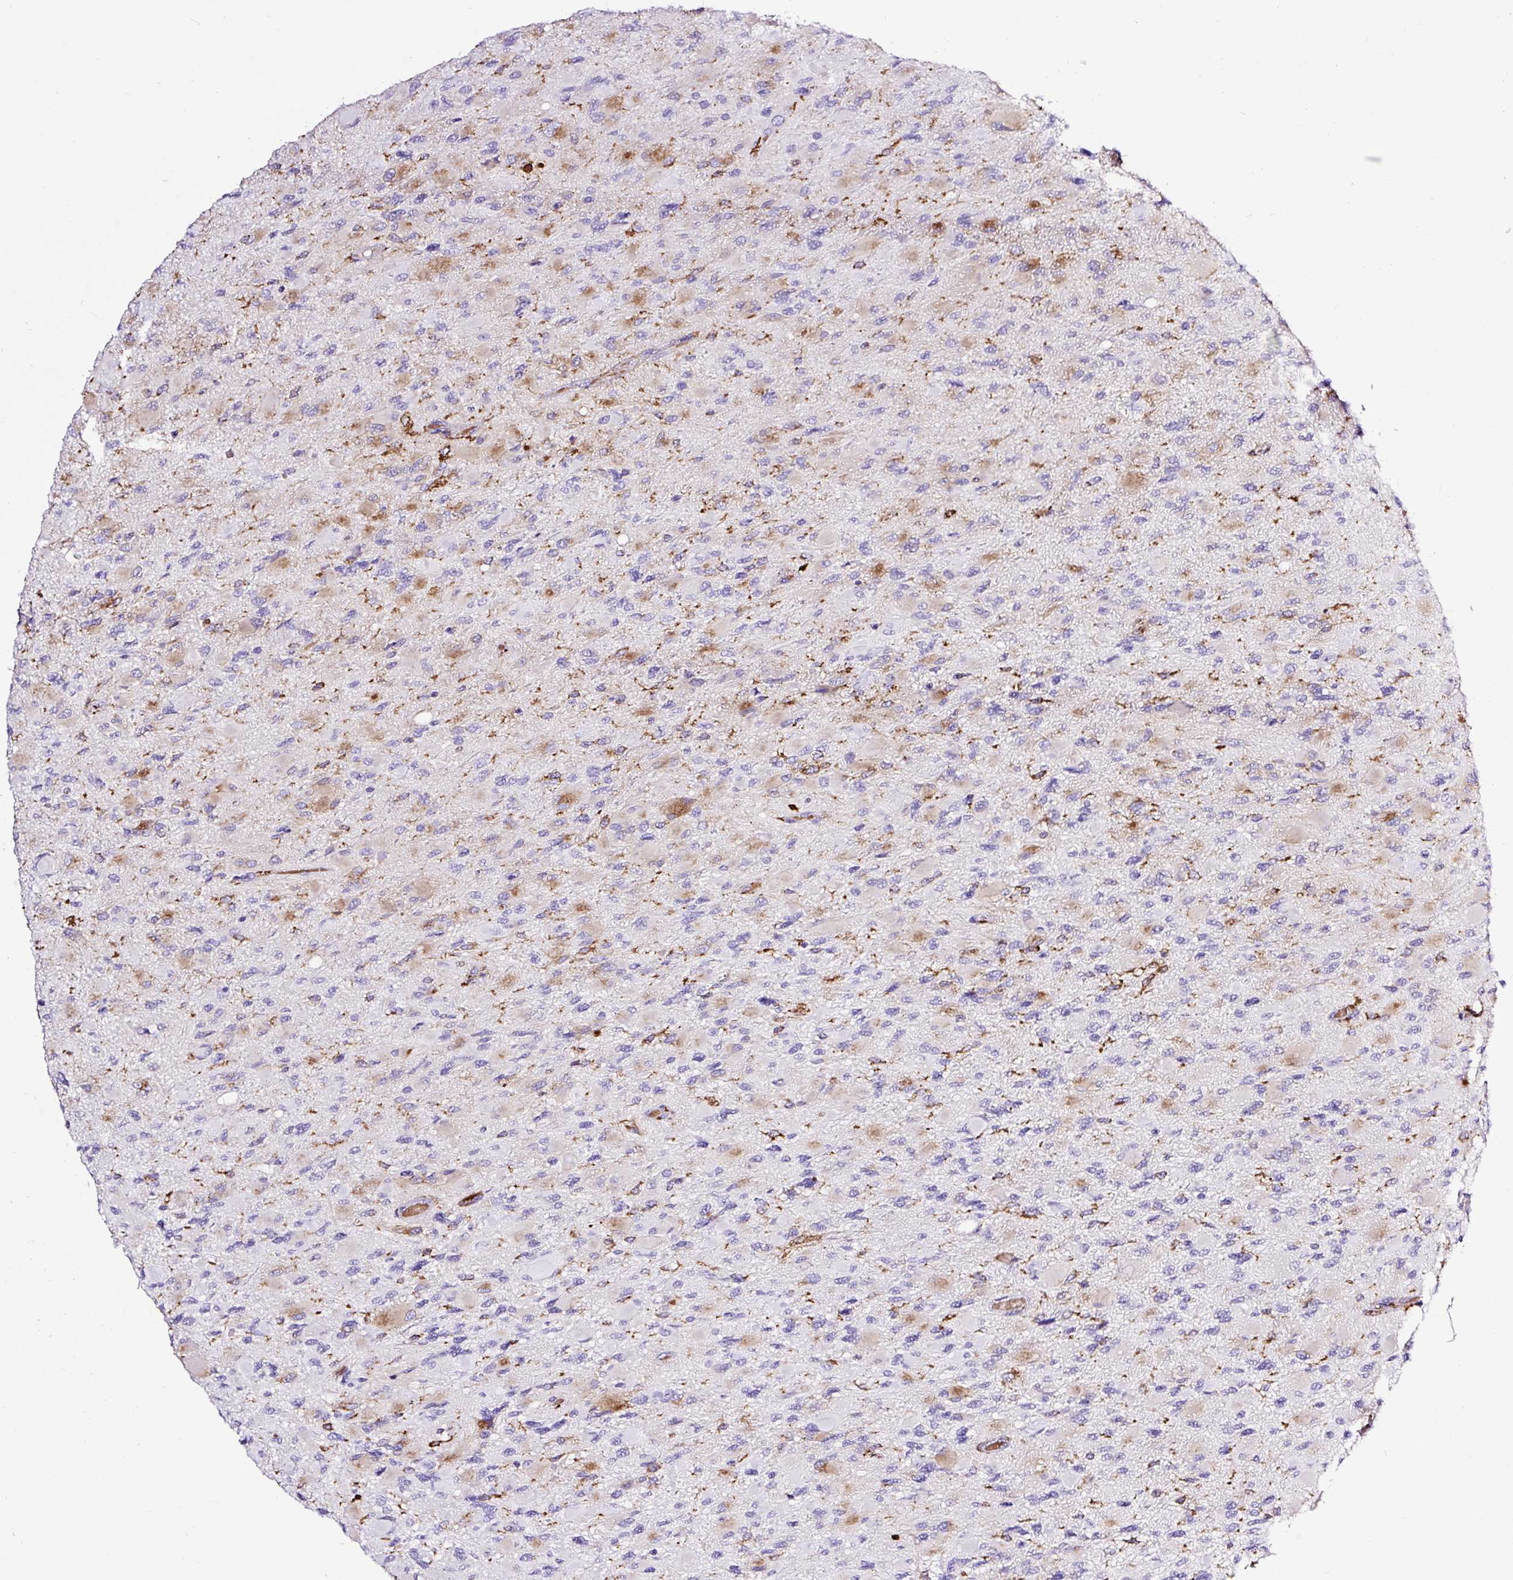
{"staining": {"intensity": "negative", "quantity": "none", "location": "none"}, "tissue": "glioma", "cell_type": "Tumor cells", "image_type": "cancer", "snomed": [{"axis": "morphology", "description": "Glioma, malignant, High grade"}, {"axis": "topography", "description": "Cerebral cortex"}], "caption": "An immunohistochemistry (IHC) micrograph of glioma is shown. There is no staining in tumor cells of glioma.", "gene": "HLA-DRA", "patient": {"sex": "female", "age": 36}}